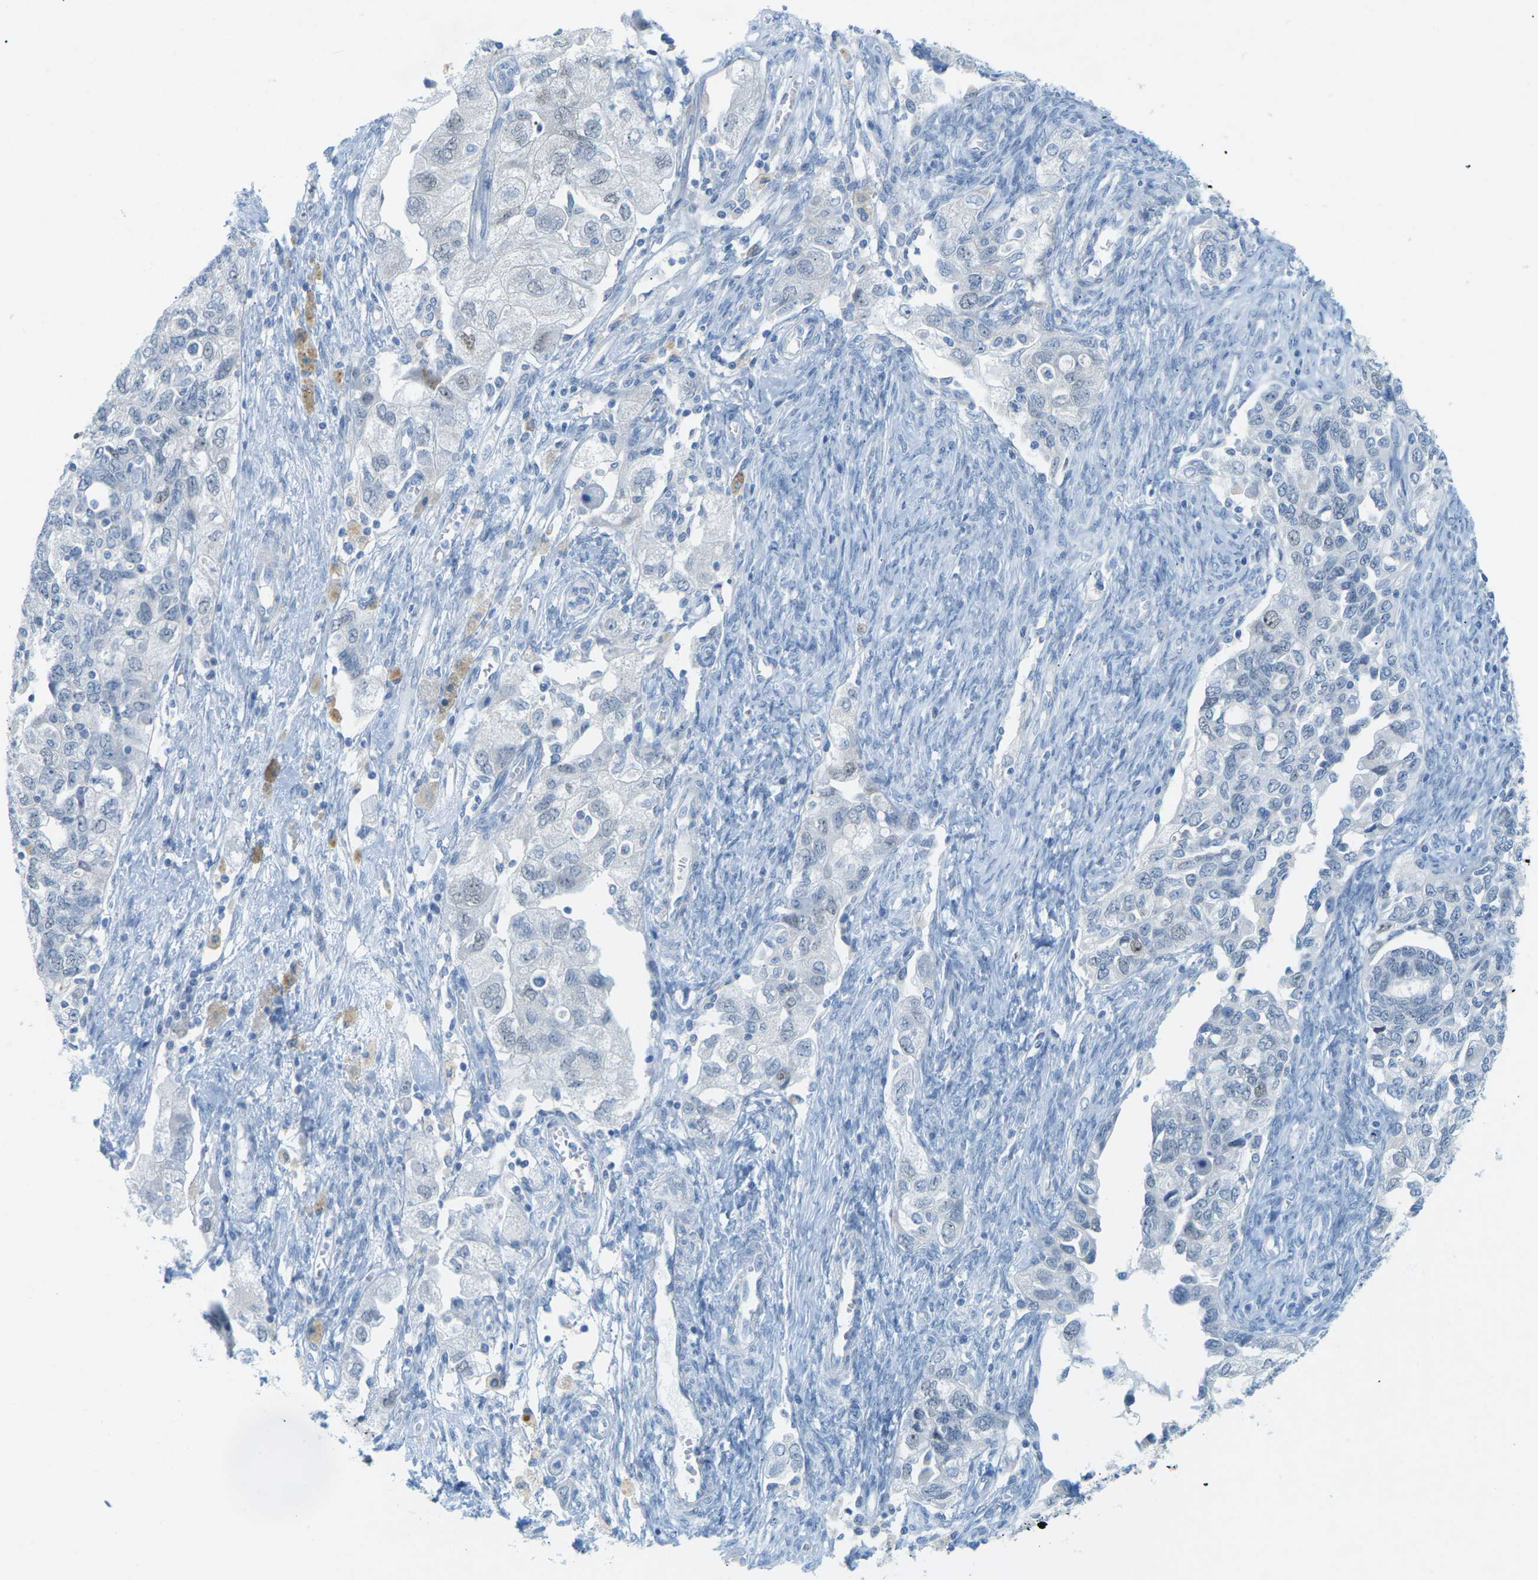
{"staining": {"intensity": "negative", "quantity": "none", "location": "none"}, "tissue": "ovarian cancer", "cell_type": "Tumor cells", "image_type": "cancer", "snomed": [{"axis": "morphology", "description": "Carcinoma, NOS"}, {"axis": "morphology", "description": "Cystadenocarcinoma, serous, NOS"}, {"axis": "topography", "description": "Ovary"}], "caption": "This is an immunohistochemistry (IHC) histopathology image of human ovarian carcinoma. There is no positivity in tumor cells.", "gene": "HLTF", "patient": {"sex": "female", "age": 69}}